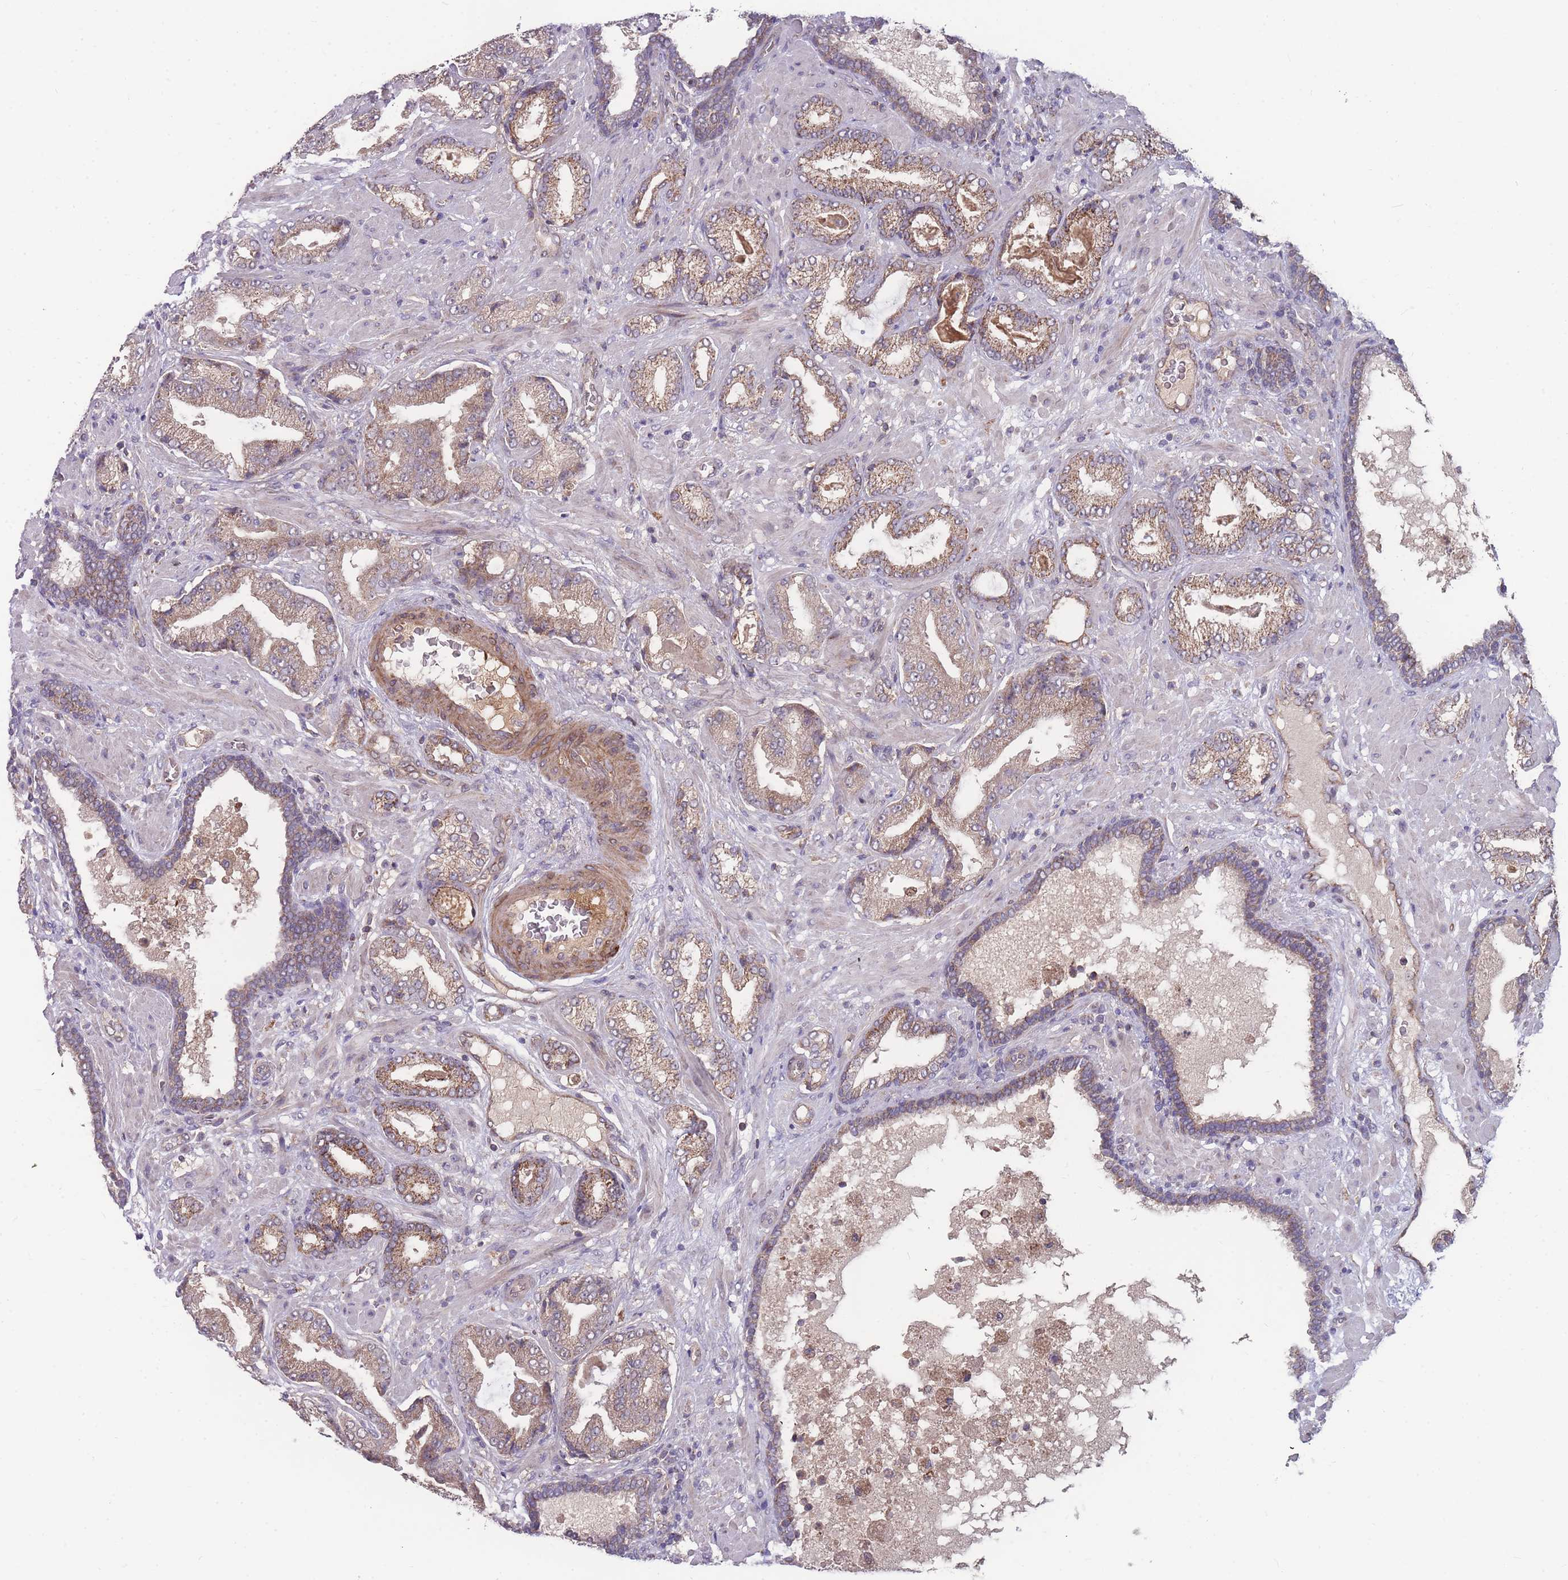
{"staining": {"intensity": "moderate", "quantity": ">75%", "location": "cytoplasmic/membranous"}, "tissue": "prostate cancer", "cell_type": "Tumor cells", "image_type": "cancer", "snomed": [{"axis": "morphology", "description": "Adenocarcinoma, High grade"}, {"axis": "topography", "description": "Prostate"}], "caption": "Prostate adenocarcinoma (high-grade) stained with immunohistochemistry (IHC) exhibits moderate cytoplasmic/membranous staining in about >75% of tumor cells.", "gene": "SLC35B4", "patient": {"sex": "male", "age": 68}}